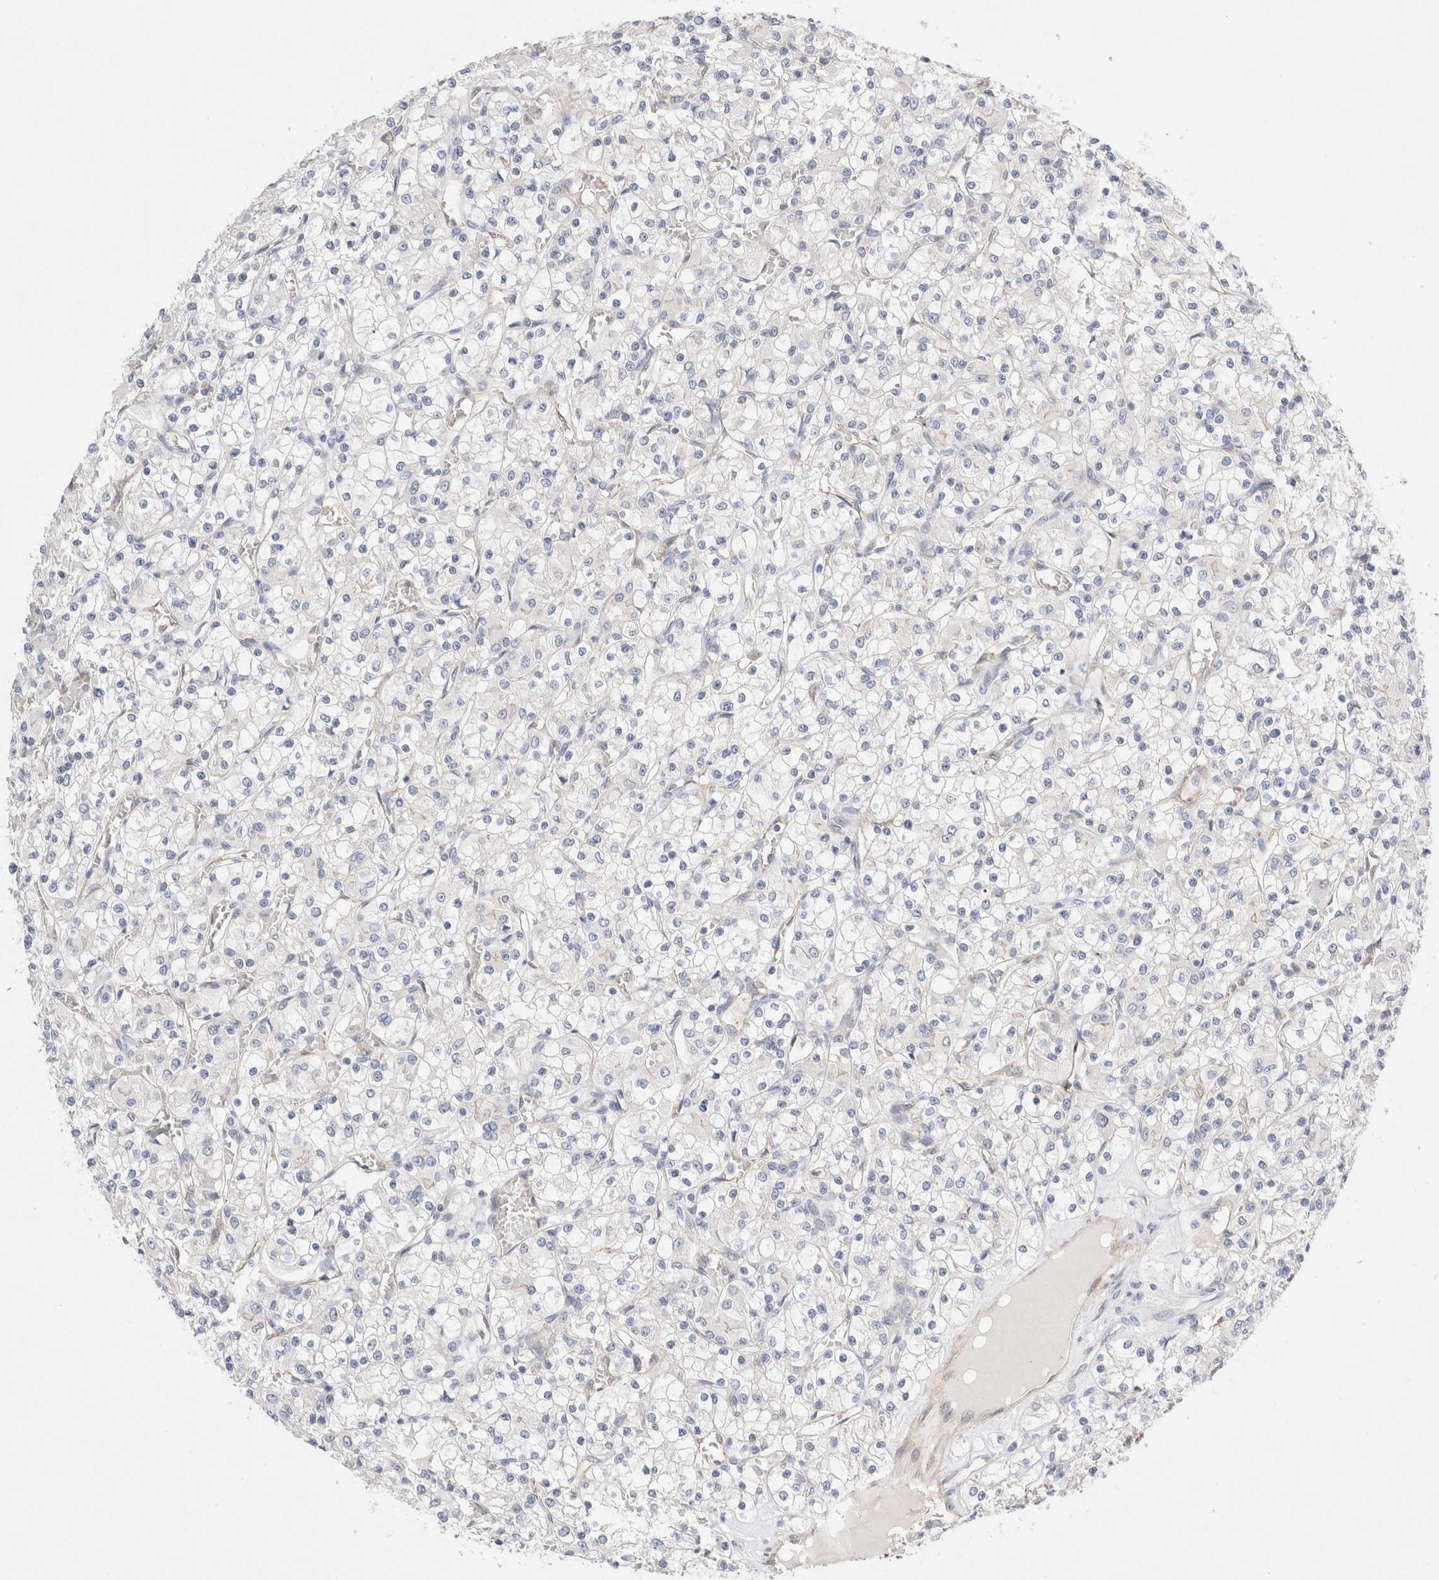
{"staining": {"intensity": "negative", "quantity": "none", "location": "none"}, "tissue": "renal cancer", "cell_type": "Tumor cells", "image_type": "cancer", "snomed": [{"axis": "morphology", "description": "Adenocarcinoma, NOS"}, {"axis": "topography", "description": "Kidney"}], "caption": "Renal cancer (adenocarcinoma) was stained to show a protein in brown. There is no significant expression in tumor cells. (DAB immunohistochemistry, high magnification).", "gene": "LMCD1", "patient": {"sex": "female", "age": 59}}